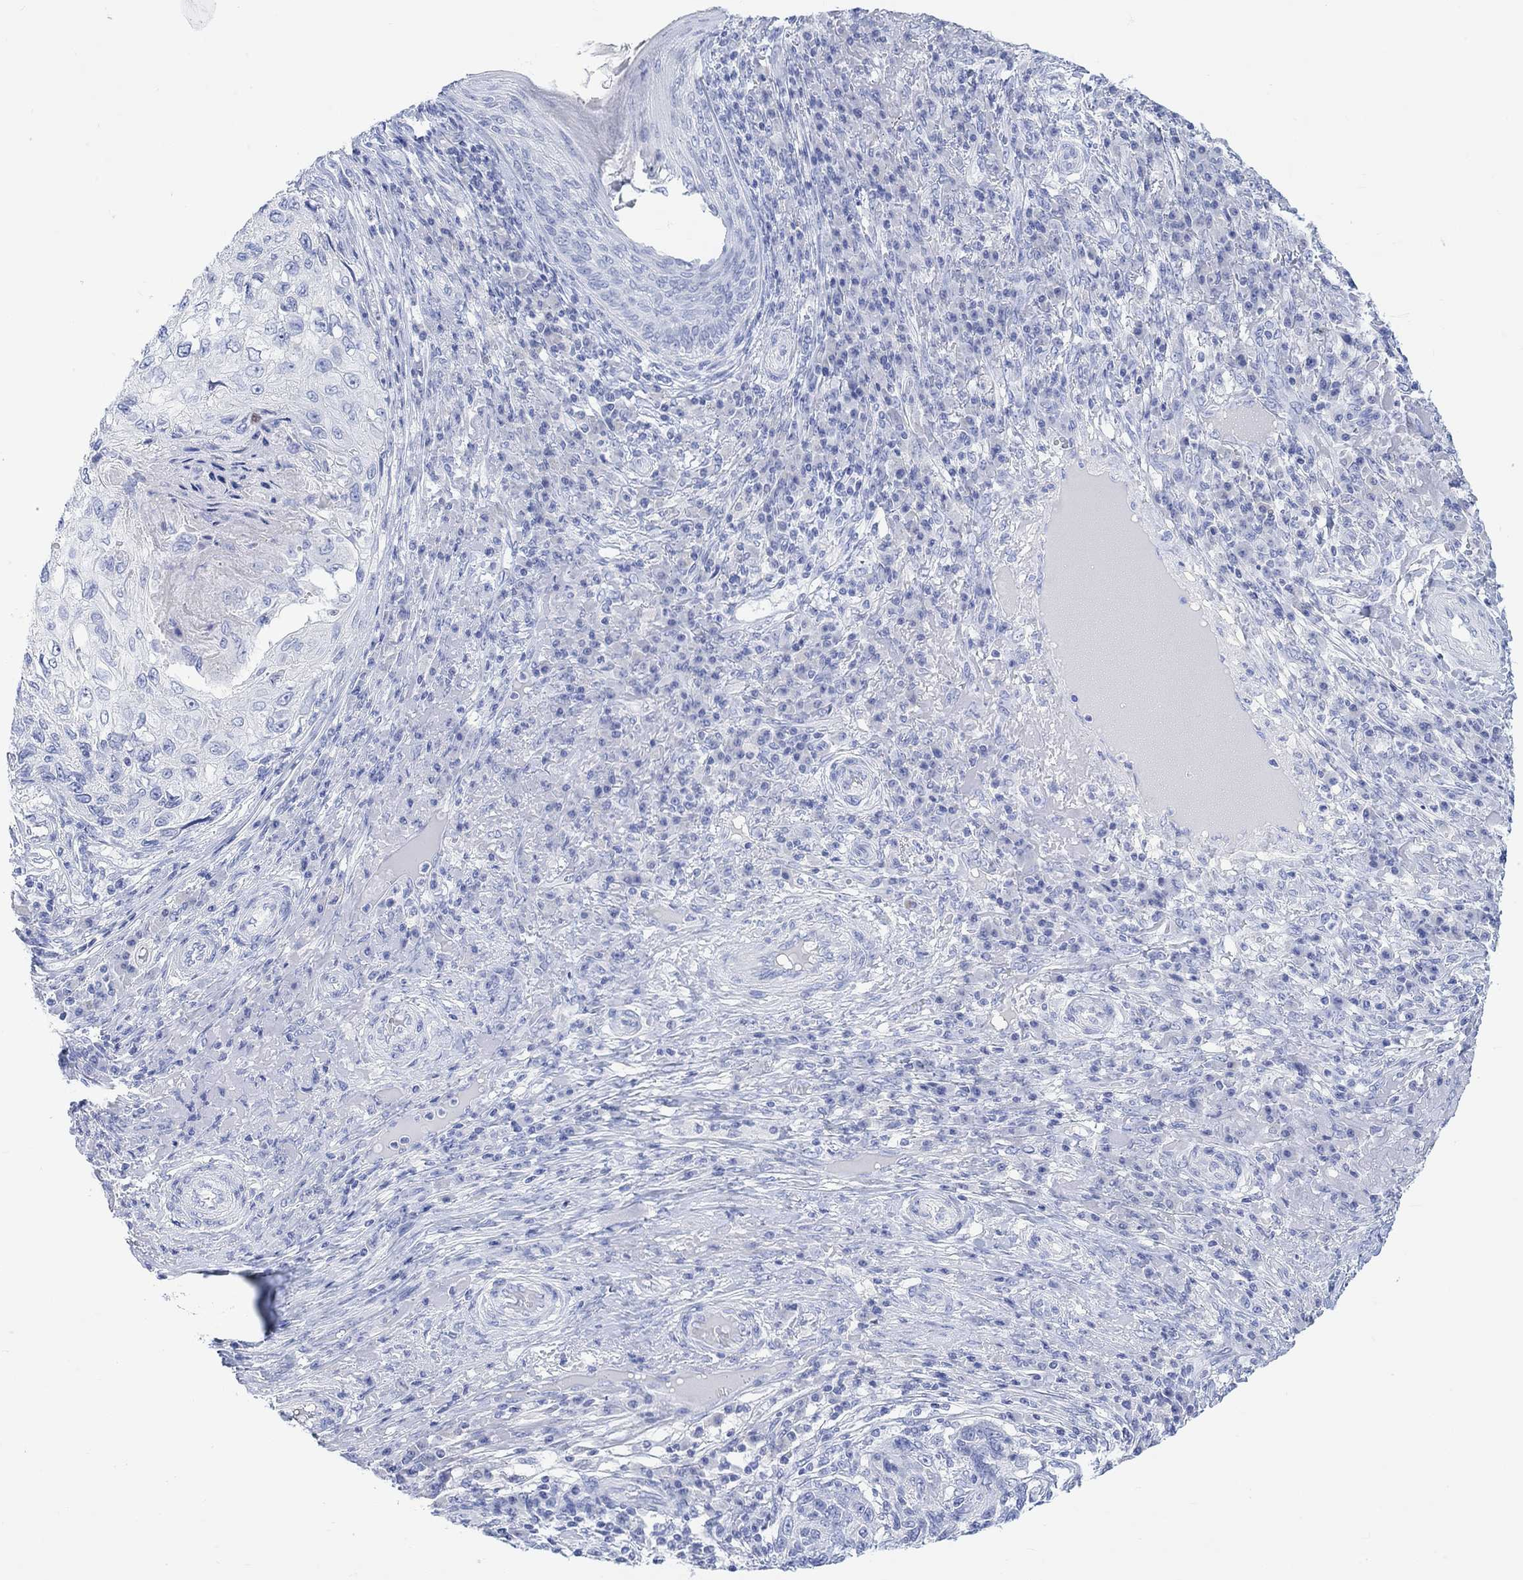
{"staining": {"intensity": "negative", "quantity": "none", "location": "none"}, "tissue": "skin cancer", "cell_type": "Tumor cells", "image_type": "cancer", "snomed": [{"axis": "morphology", "description": "Squamous cell carcinoma, NOS"}, {"axis": "topography", "description": "Skin"}], "caption": "The micrograph displays no significant expression in tumor cells of skin squamous cell carcinoma.", "gene": "CALCA", "patient": {"sex": "male", "age": 92}}